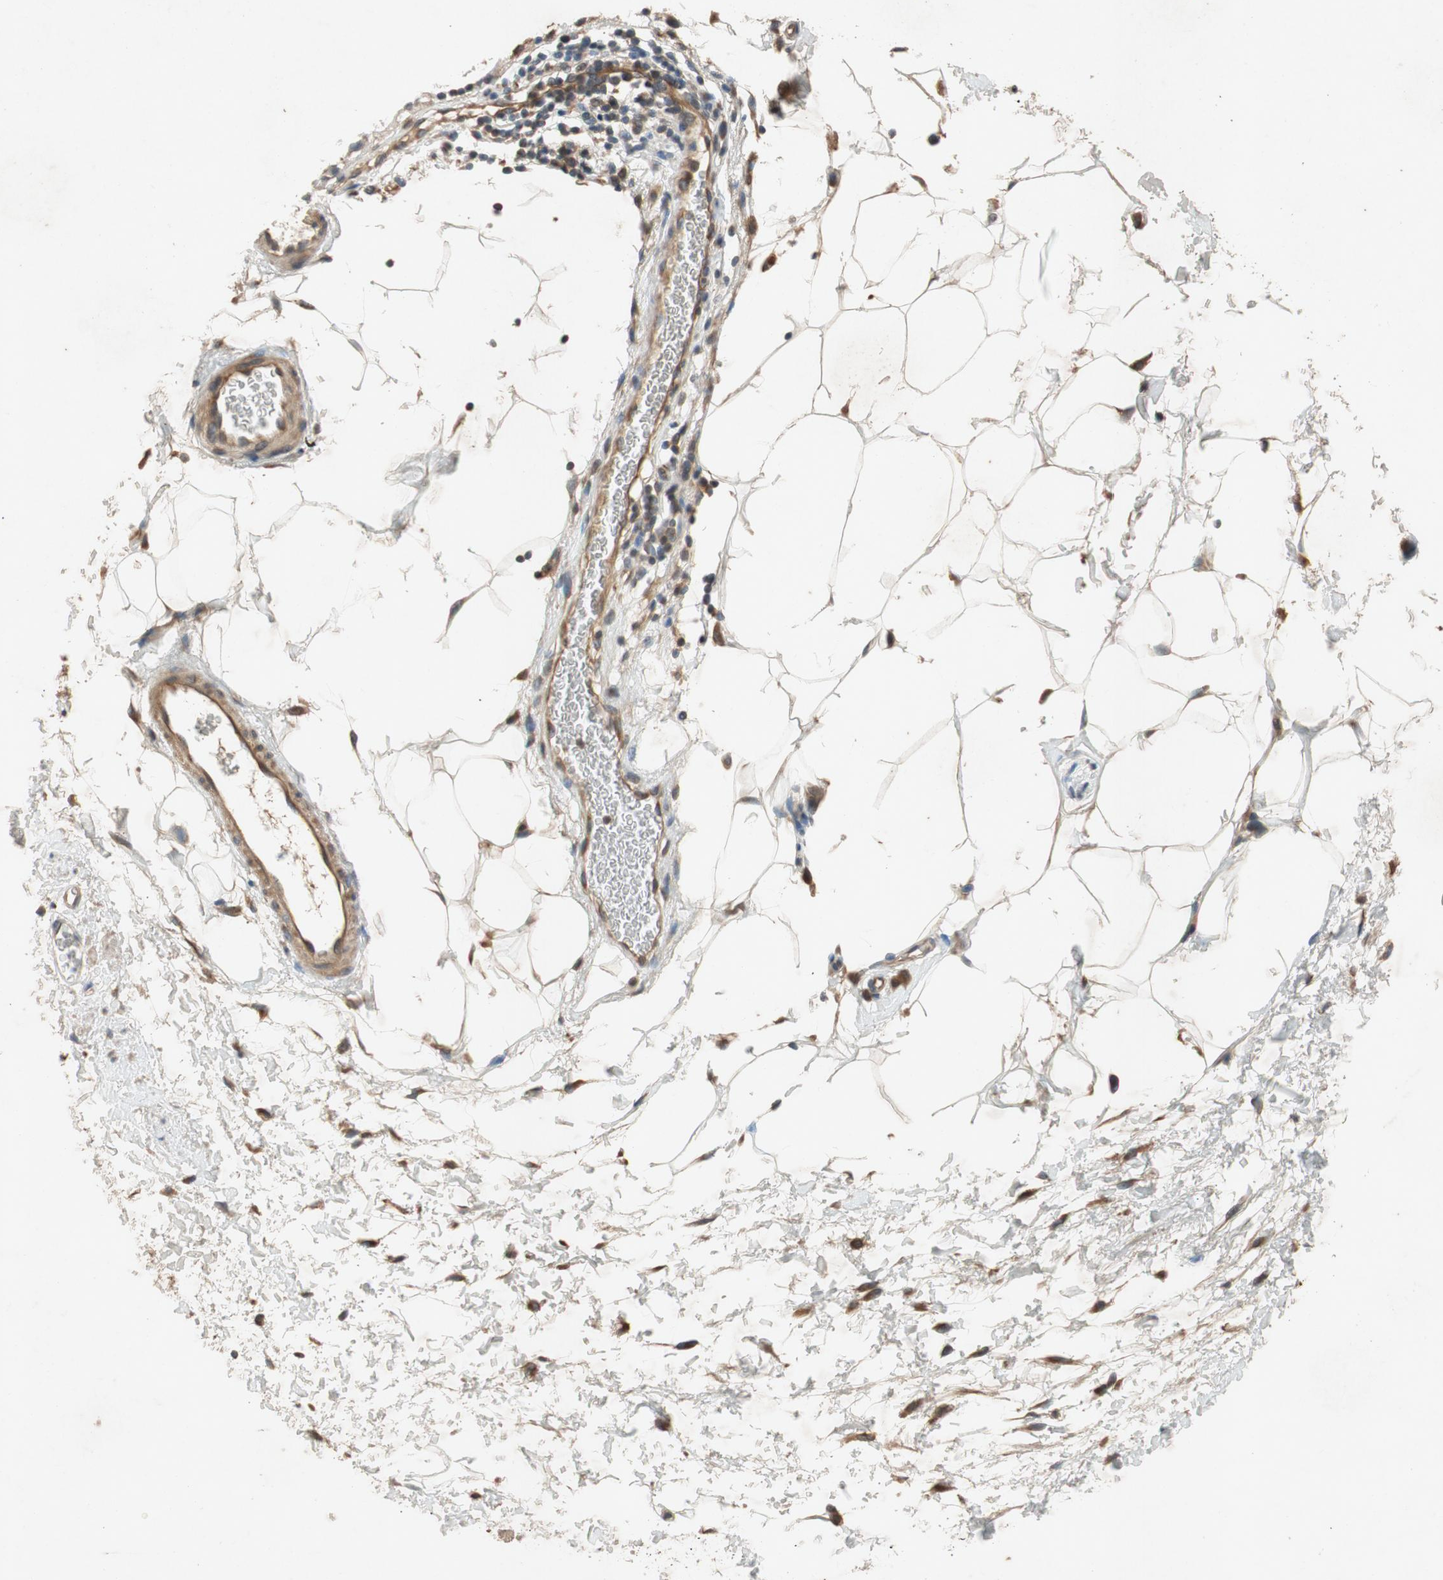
{"staining": {"intensity": "weak", "quantity": "25%-75%", "location": "cytoplasmic/membranous"}, "tissue": "adipose tissue", "cell_type": "Adipocytes", "image_type": "normal", "snomed": [{"axis": "morphology", "description": "Normal tissue, NOS"}, {"axis": "topography", "description": "Soft tissue"}, {"axis": "topography", "description": "Peripheral nerve tissue"}], "caption": "Immunohistochemical staining of normal adipose tissue shows 25%-75% levels of weak cytoplasmic/membranous protein positivity in about 25%-75% of adipocytes. (DAB (3,3'-diaminobenzidine) IHC with brightfield microscopy, high magnification).", "gene": "ATP2C1", "patient": {"sex": "female", "age": 71}}